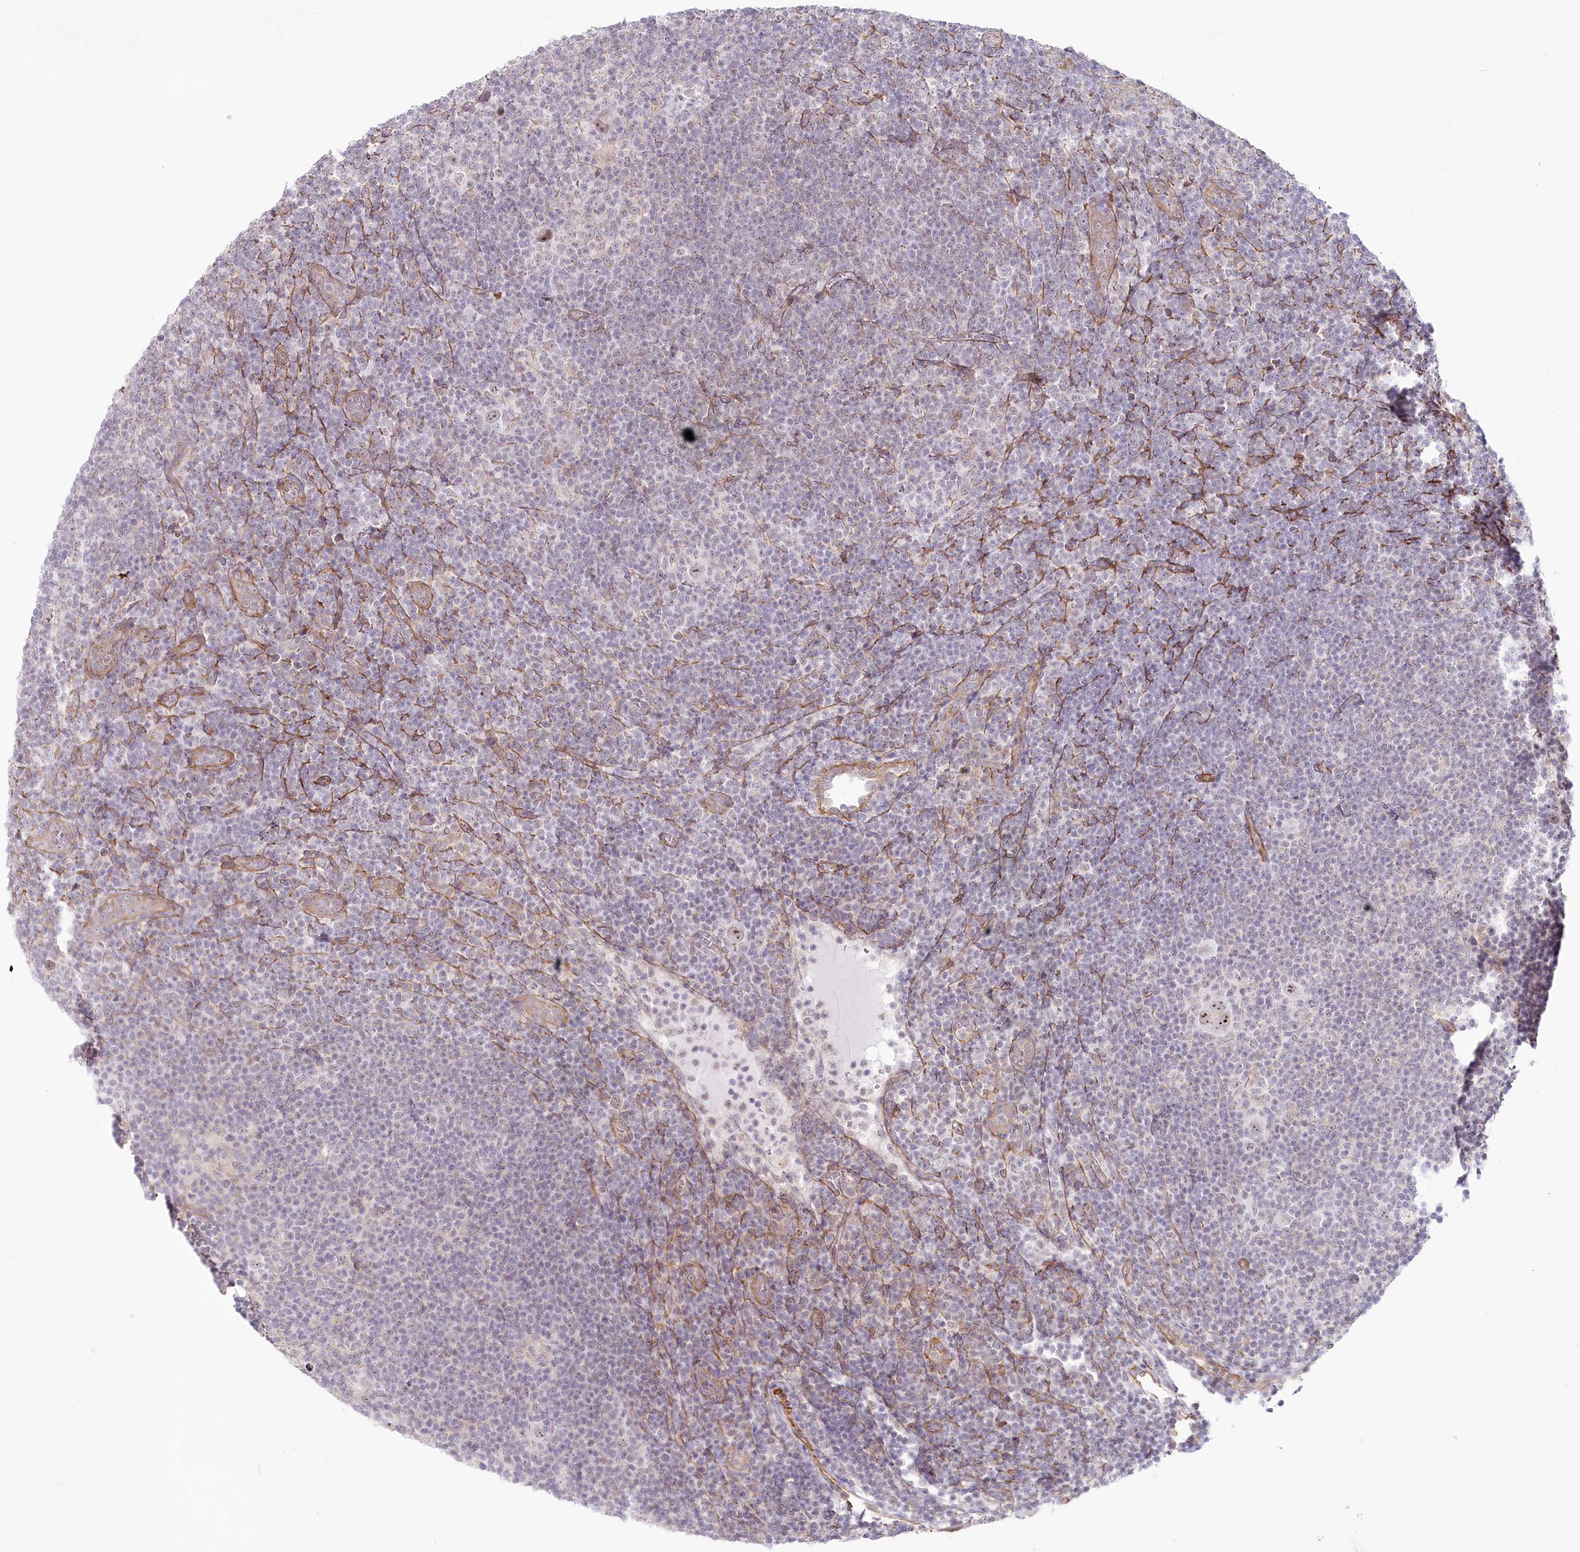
{"staining": {"intensity": "moderate", "quantity": ">75%", "location": "nuclear"}, "tissue": "lymphoma", "cell_type": "Tumor cells", "image_type": "cancer", "snomed": [{"axis": "morphology", "description": "Hodgkin's disease, NOS"}, {"axis": "topography", "description": "Lymph node"}], "caption": "Lymphoma stained with DAB (3,3'-diaminobenzidine) IHC demonstrates medium levels of moderate nuclear expression in about >75% of tumor cells. The staining was performed using DAB (3,3'-diaminobenzidine), with brown indicating positive protein expression. Nuclei are stained blue with hematoxylin.", "gene": "ABHD8", "patient": {"sex": "female", "age": 57}}